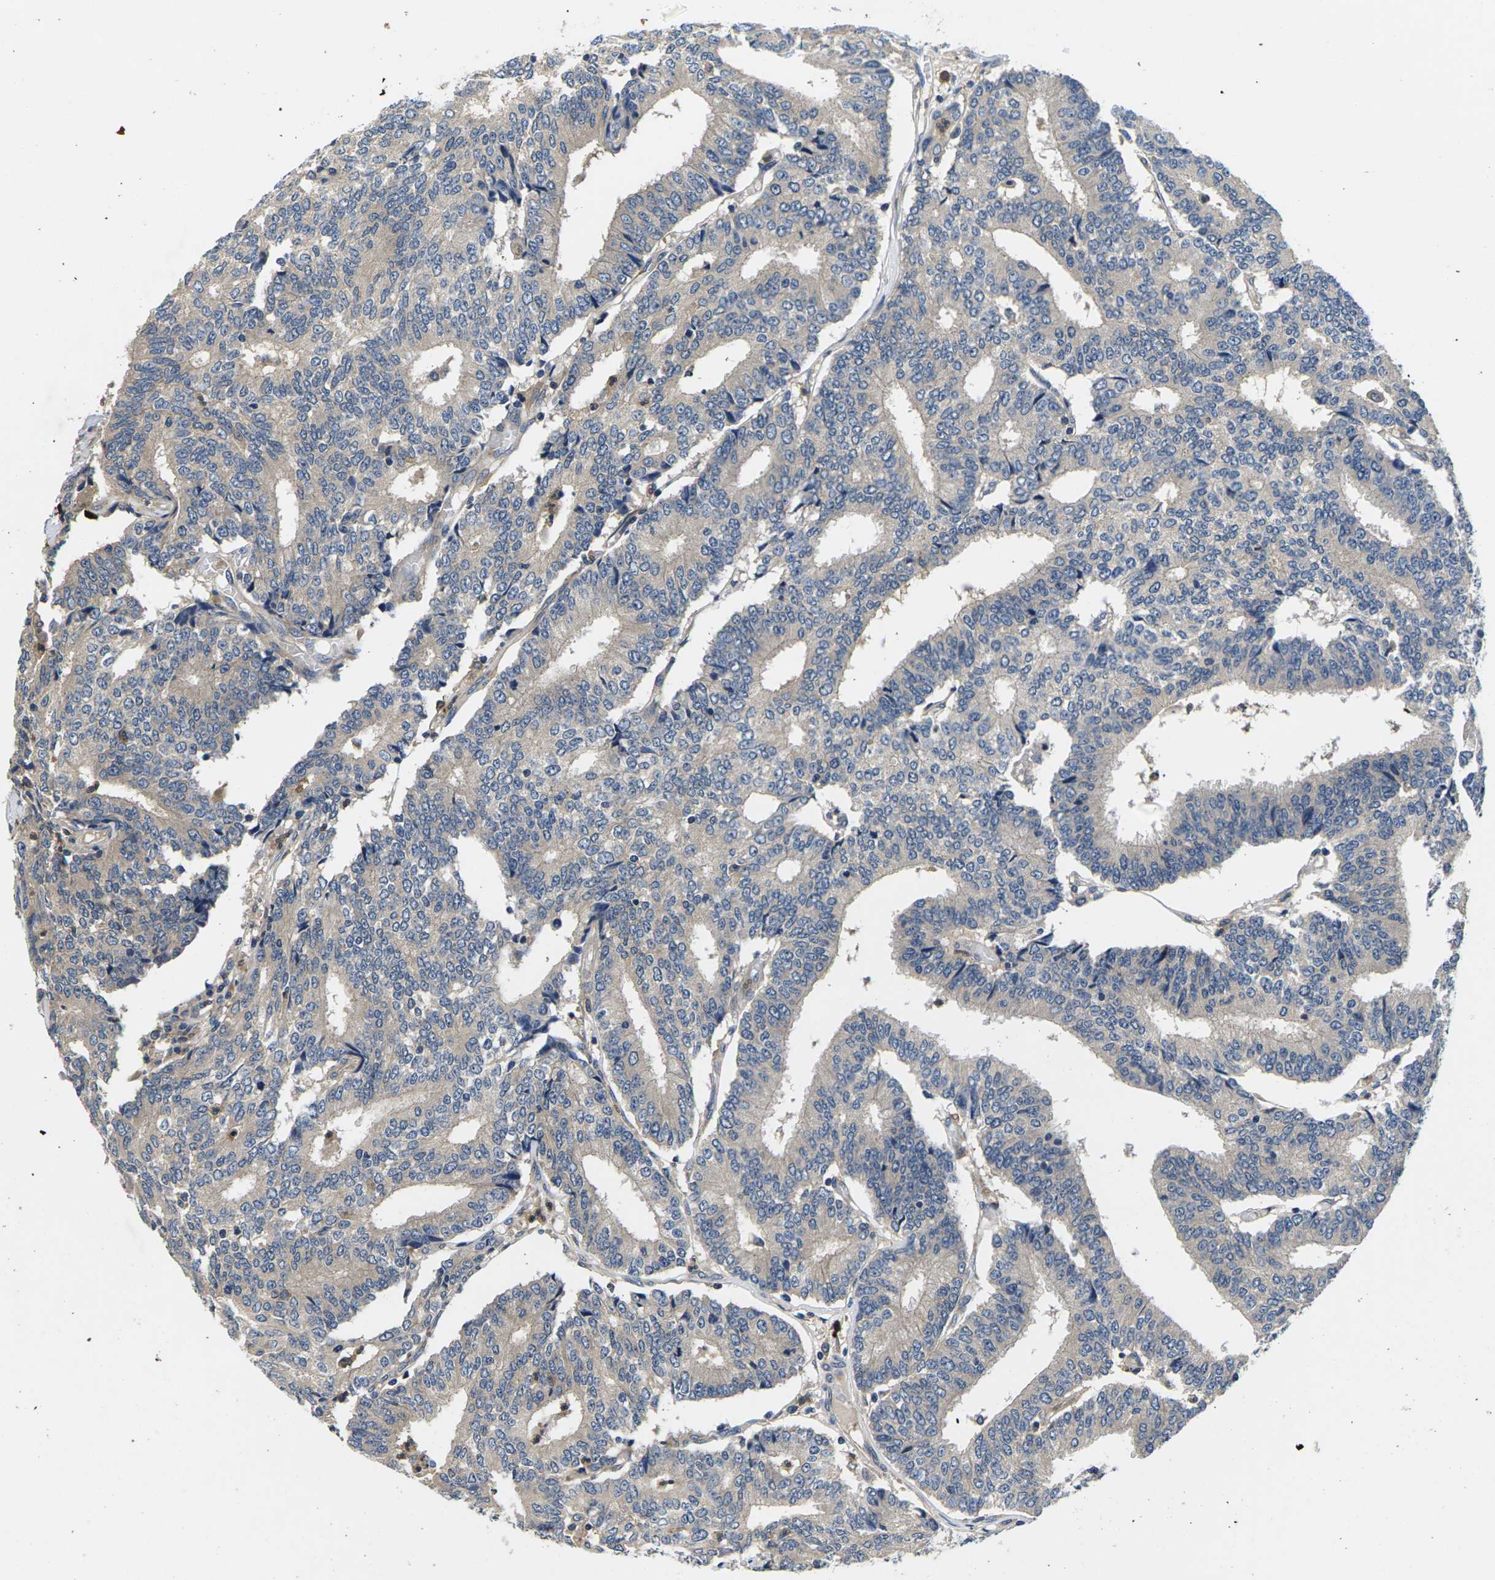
{"staining": {"intensity": "negative", "quantity": "none", "location": "none"}, "tissue": "prostate cancer", "cell_type": "Tumor cells", "image_type": "cancer", "snomed": [{"axis": "morphology", "description": "Normal tissue, NOS"}, {"axis": "morphology", "description": "Adenocarcinoma, High grade"}, {"axis": "topography", "description": "Prostate"}, {"axis": "topography", "description": "Seminal veicle"}], "caption": "Tumor cells show no significant protein positivity in prostate cancer. (Stains: DAB immunohistochemistry (IHC) with hematoxylin counter stain, Microscopy: brightfield microscopy at high magnification).", "gene": "PLCE1", "patient": {"sex": "male", "age": 55}}